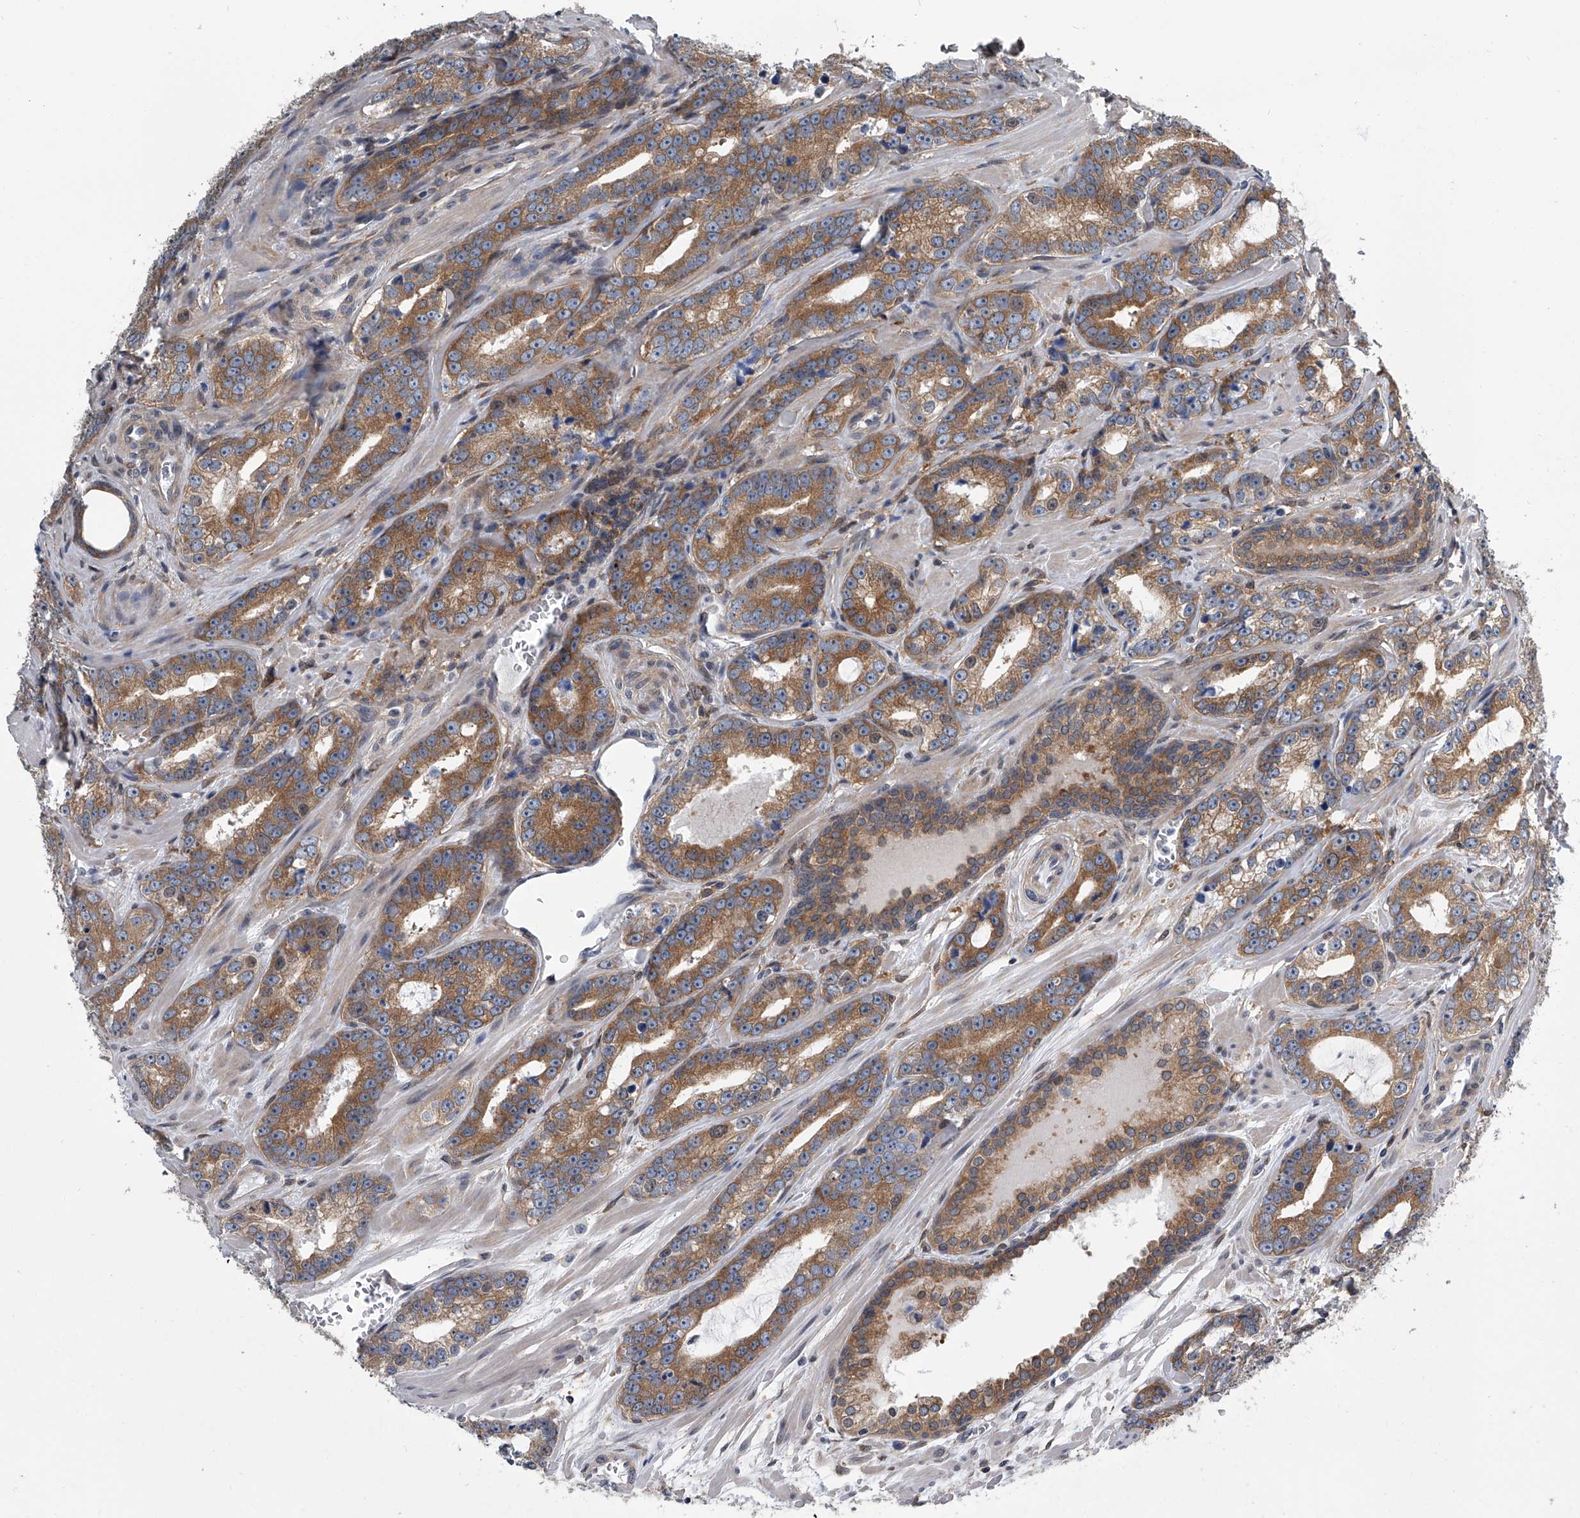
{"staining": {"intensity": "moderate", "quantity": ">75%", "location": "cytoplasmic/membranous"}, "tissue": "prostate cancer", "cell_type": "Tumor cells", "image_type": "cancer", "snomed": [{"axis": "morphology", "description": "Adenocarcinoma, High grade"}, {"axis": "topography", "description": "Prostate"}], "caption": "About >75% of tumor cells in human prostate cancer (high-grade adenocarcinoma) show moderate cytoplasmic/membranous protein expression as visualized by brown immunohistochemical staining.", "gene": "PPP2R5D", "patient": {"sex": "male", "age": 62}}